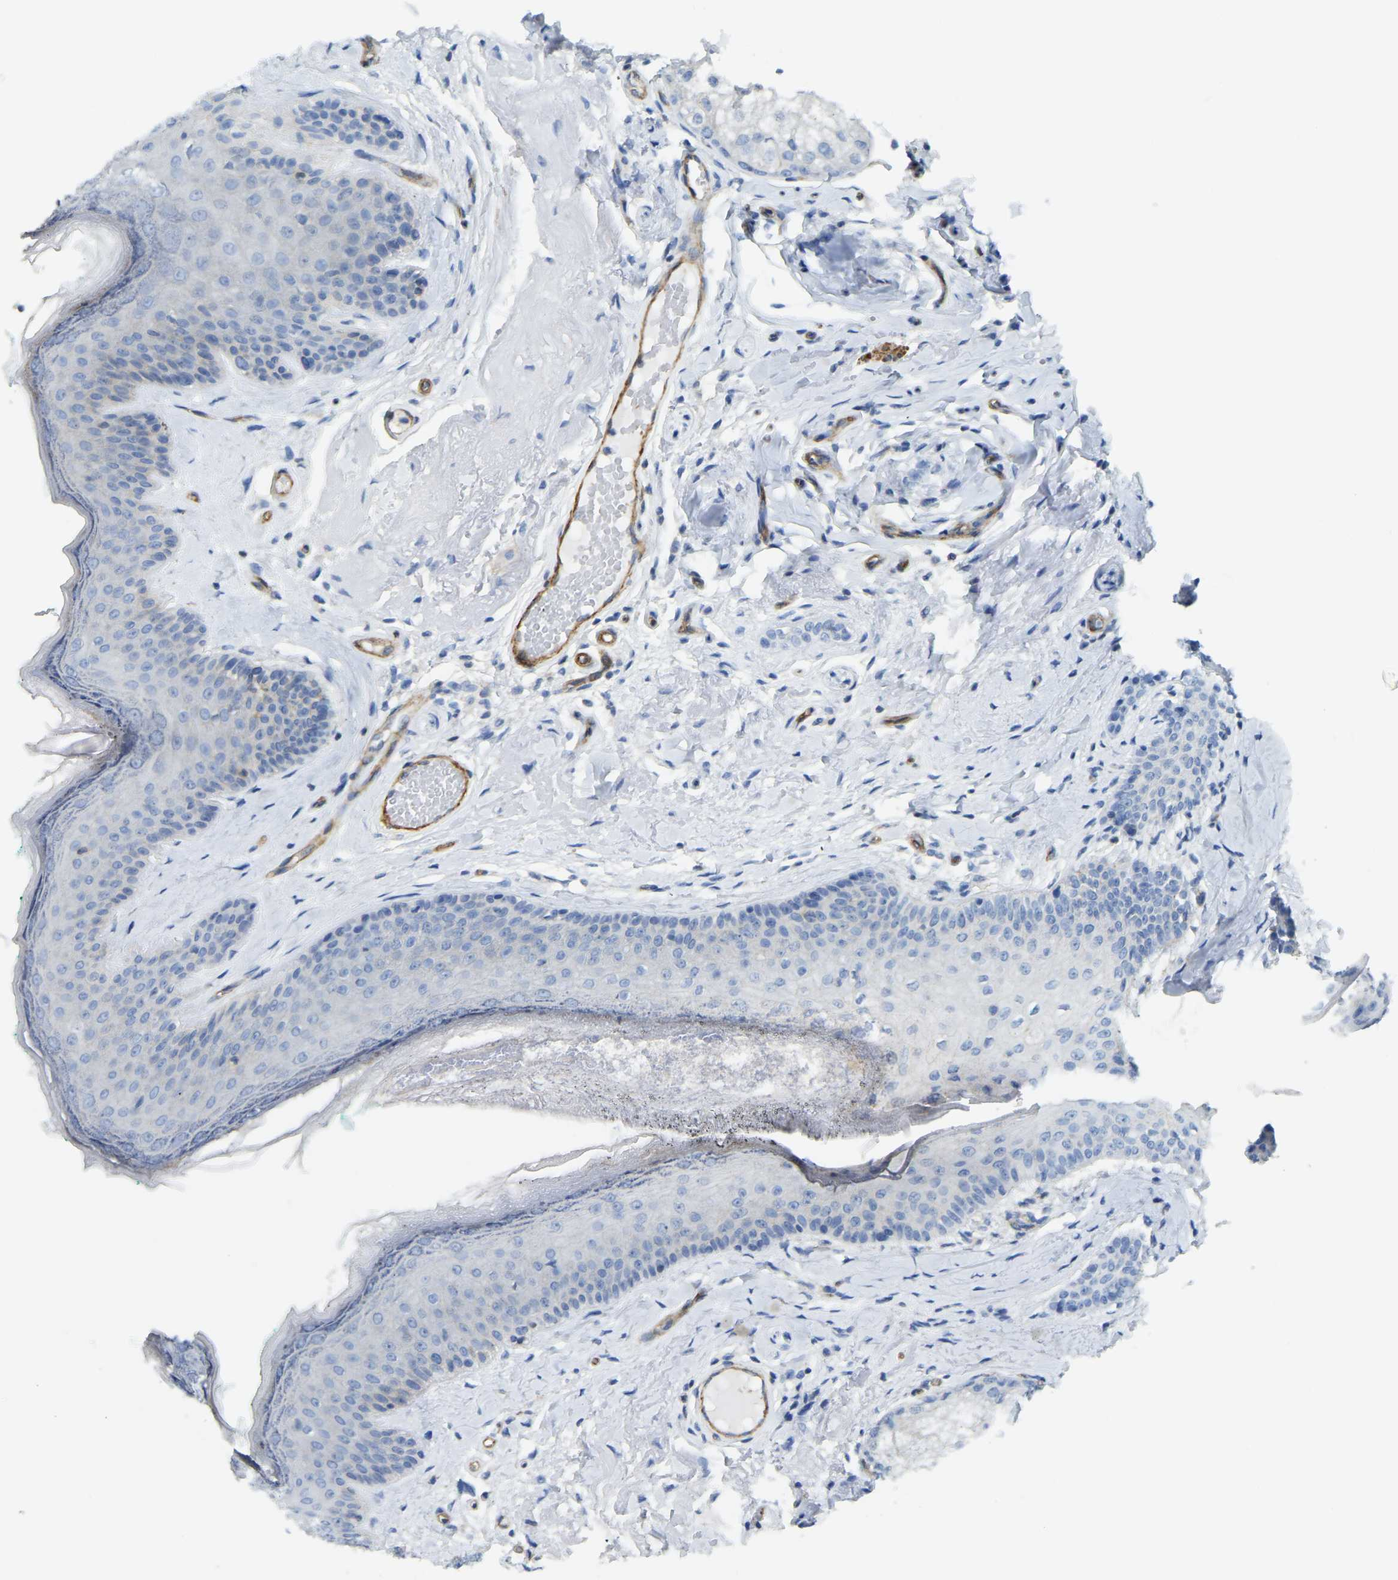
{"staining": {"intensity": "negative", "quantity": "none", "location": "none"}, "tissue": "oral mucosa", "cell_type": "Squamous epithelial cells", "image_type": "normal", "snomed": [{"axis": "morphology", "description": "Normal tissue, NOS"}, {"axis": "topography", "description": "Skin"}, {"axis": "topography", "description": "Oral tissue"}], "caption": "This micrograph is of unremarkable oral mucosa stained with immunohistochemistry to label a protein in brown with the nuclei are counter-stained blue. There is no staining in squamous epithelial cells.", "gene": "MYL3", "patient": {"sex": "male", "age": 84}}